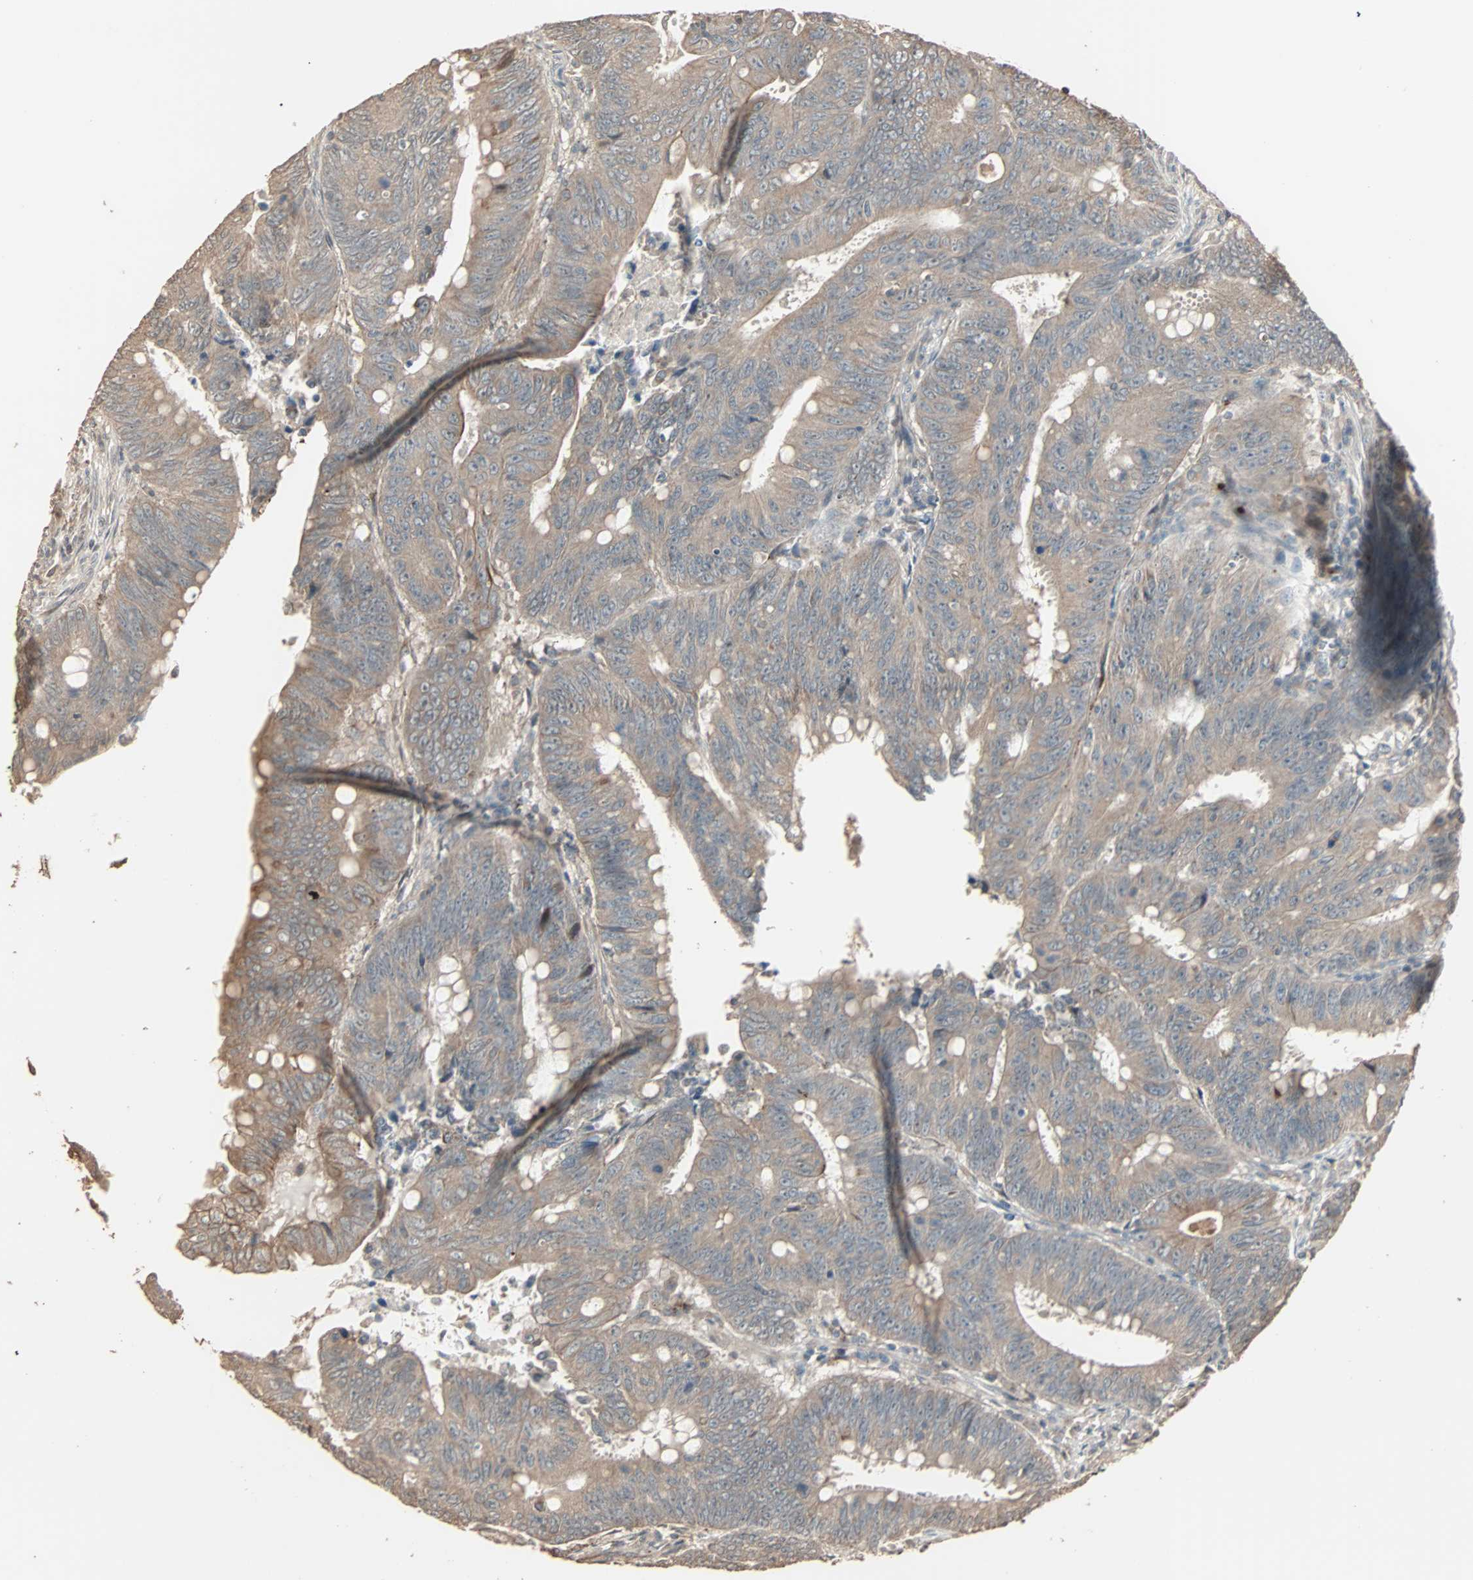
{"staining": {"intensity": "moderate", "quantity": "25%-75%", "location": "cytoplasmic/membranous"}, "tissue": "colorectal cancer", "cell_type": "Tumor cells", "image_type": "cancer", "snomed": [{"axis": "morphology", "description": "Adenocarcinoma, NOS"}, {"axis": "topography", "description": "Colon"}], "caption": "Protein staining reveals moderate cytoplasmic/membranous expression in approximately 25%-75% of tumor cells in colorectal cancer (adenocarcinoma).", "gene": "CALCRL", "patient": {"sex": "male", "age": 45}}